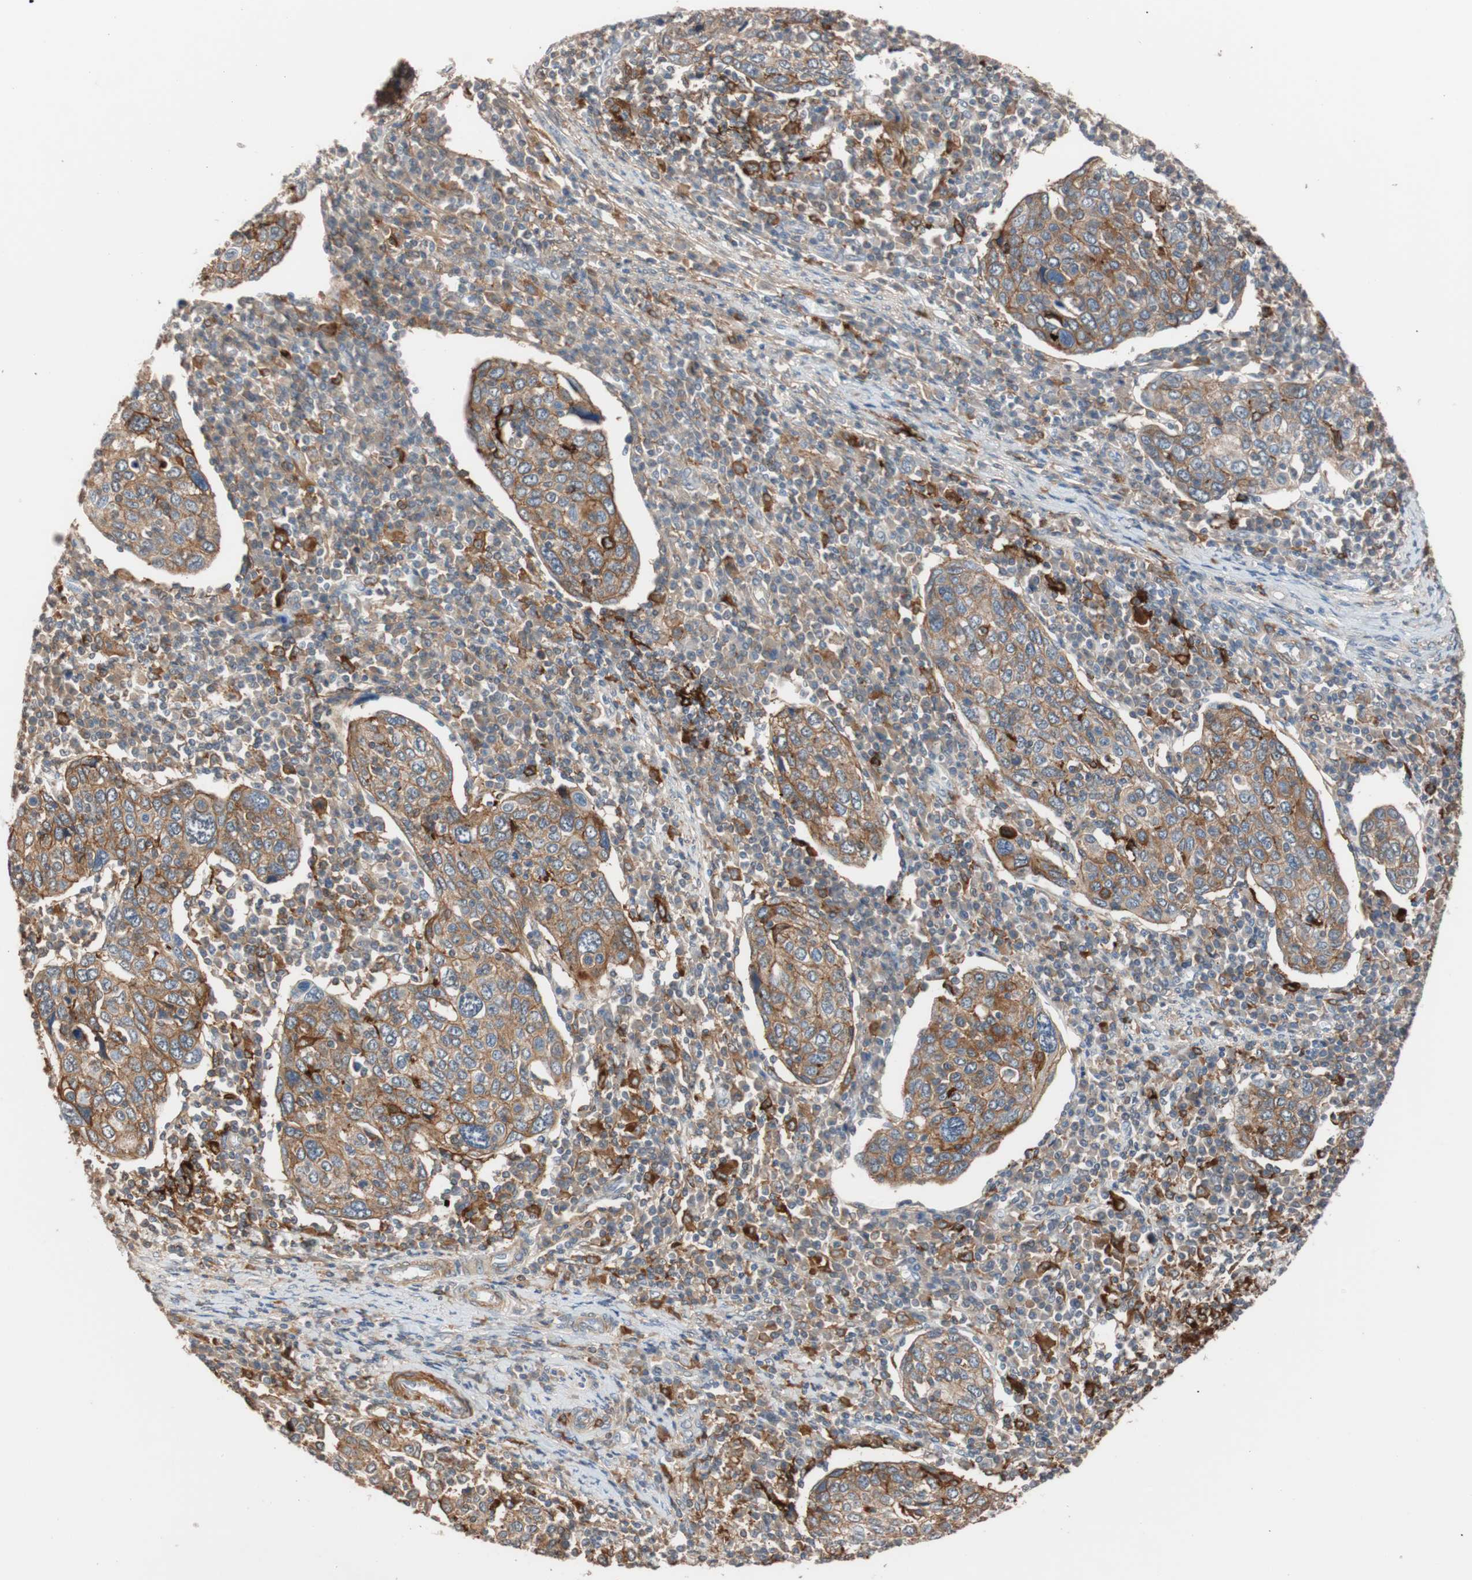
{"staining": {"intensity": "moderate", "quantity": "25%-75%", "location": "cytoplasmic/membranous"}, "tissue": "cervical cancer", "cell_type": "Tumor cells", "image_type": "cancer", "snomed": [{"axis": "morphology", "description": "Squamous cell carcinoma, NOS"}, {"axis": "topography", "description": "Cervix"}], "caption": "DAB immunohistochemical staining of cervical cancer exhibits moderate cytoplasmic/membranous protein staining in approximately 25%-75% of tumor cells.", "gene": "LITAF", "patient": {"sex": "female", "age": 40}}